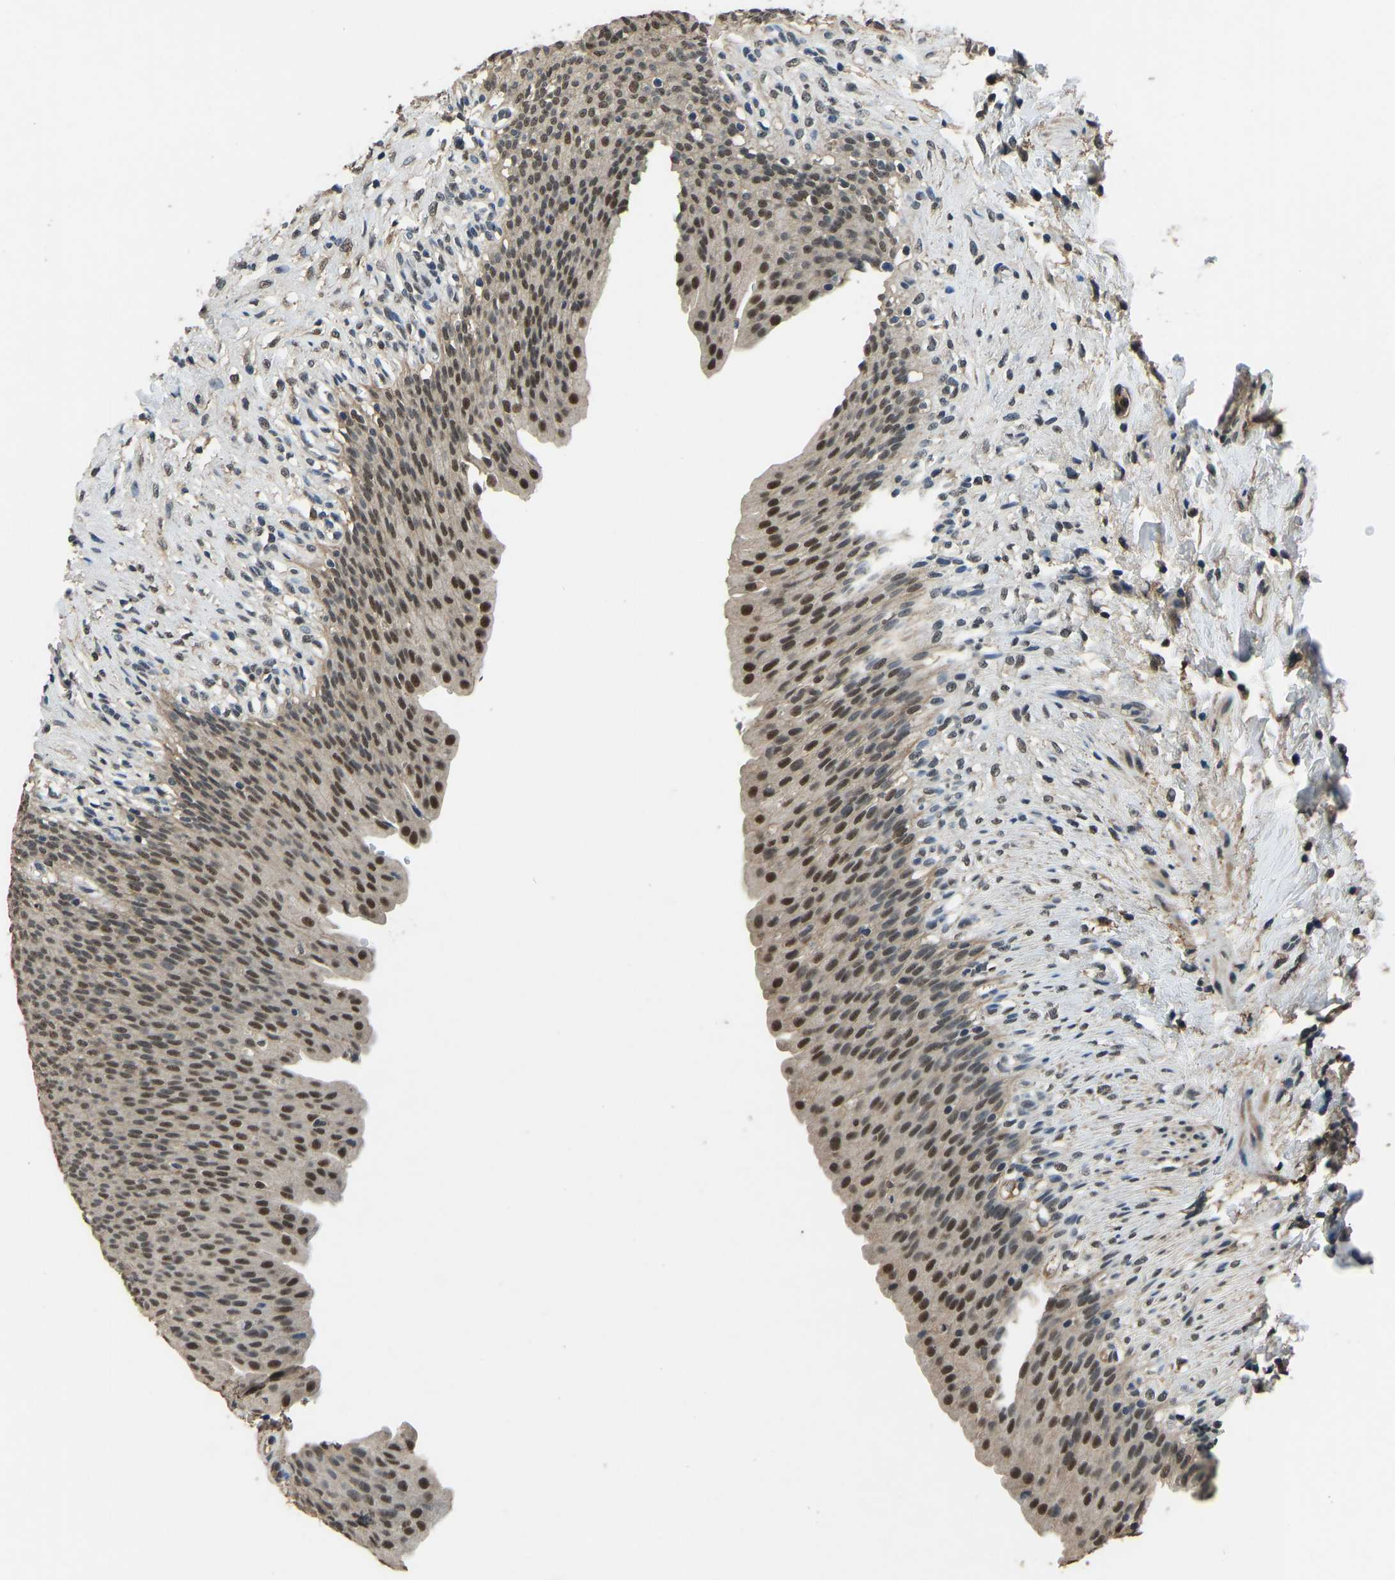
{"staining": {"intensity": "strong", "quantity": "25%-75%", "location": "nuclear"}, "tissue": "urinary bladder", "cell_type": "Urothelial cells", "image_type": "normal", "snomed": [{"axis": "morphology", "description": "Normal tissue, NOS"}, {"axis": "topography", "description": "Urinary bladder"}], "caption": "A high amount of strong nuclear staining is present in about 25%-75% of urothelial cells in unremarkable urinary bladder.", "gene": "TOX4", "patient": {"sex": "female", "age": 79}}